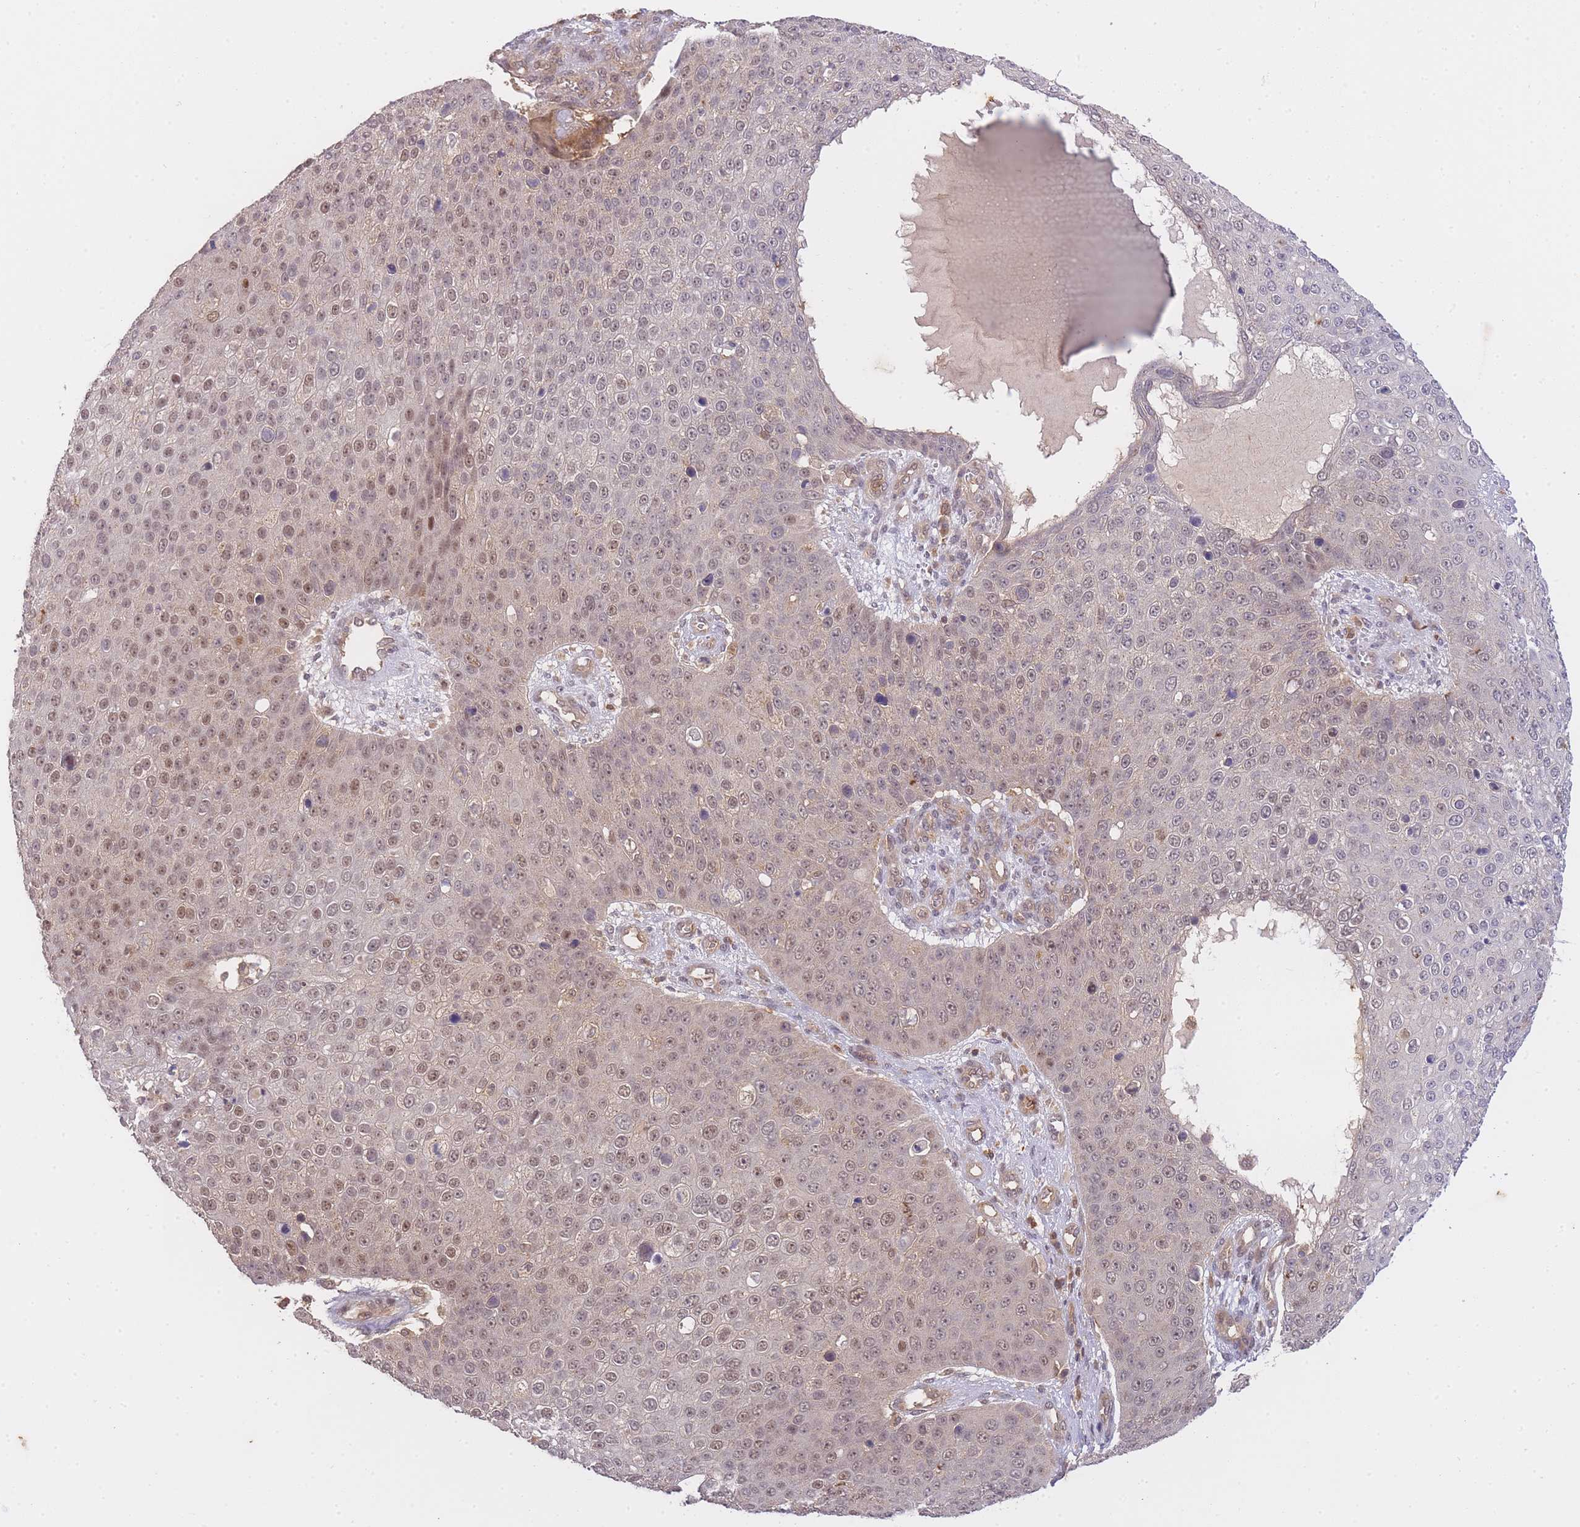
{"staining": {"intensity": "moderate", "quantity": ">75%", "location": "nuclear"}, "tissue": "skin cancer", "cell_type": "Tumor cells", "image_type": "cancer", "snomed": [{"axis": "morphology", "description": "Squamous cell carcinoma, NOS"}, {"axis": "topography", "description": "Skin"}], "caption": "A brown stain shows moderate nuclear expression of a protein in skin cancer (squamous cell carcinoma) tumor cells.", "gene": "ST8SIA4", "patient": {"sex": "male", "age": 71}}